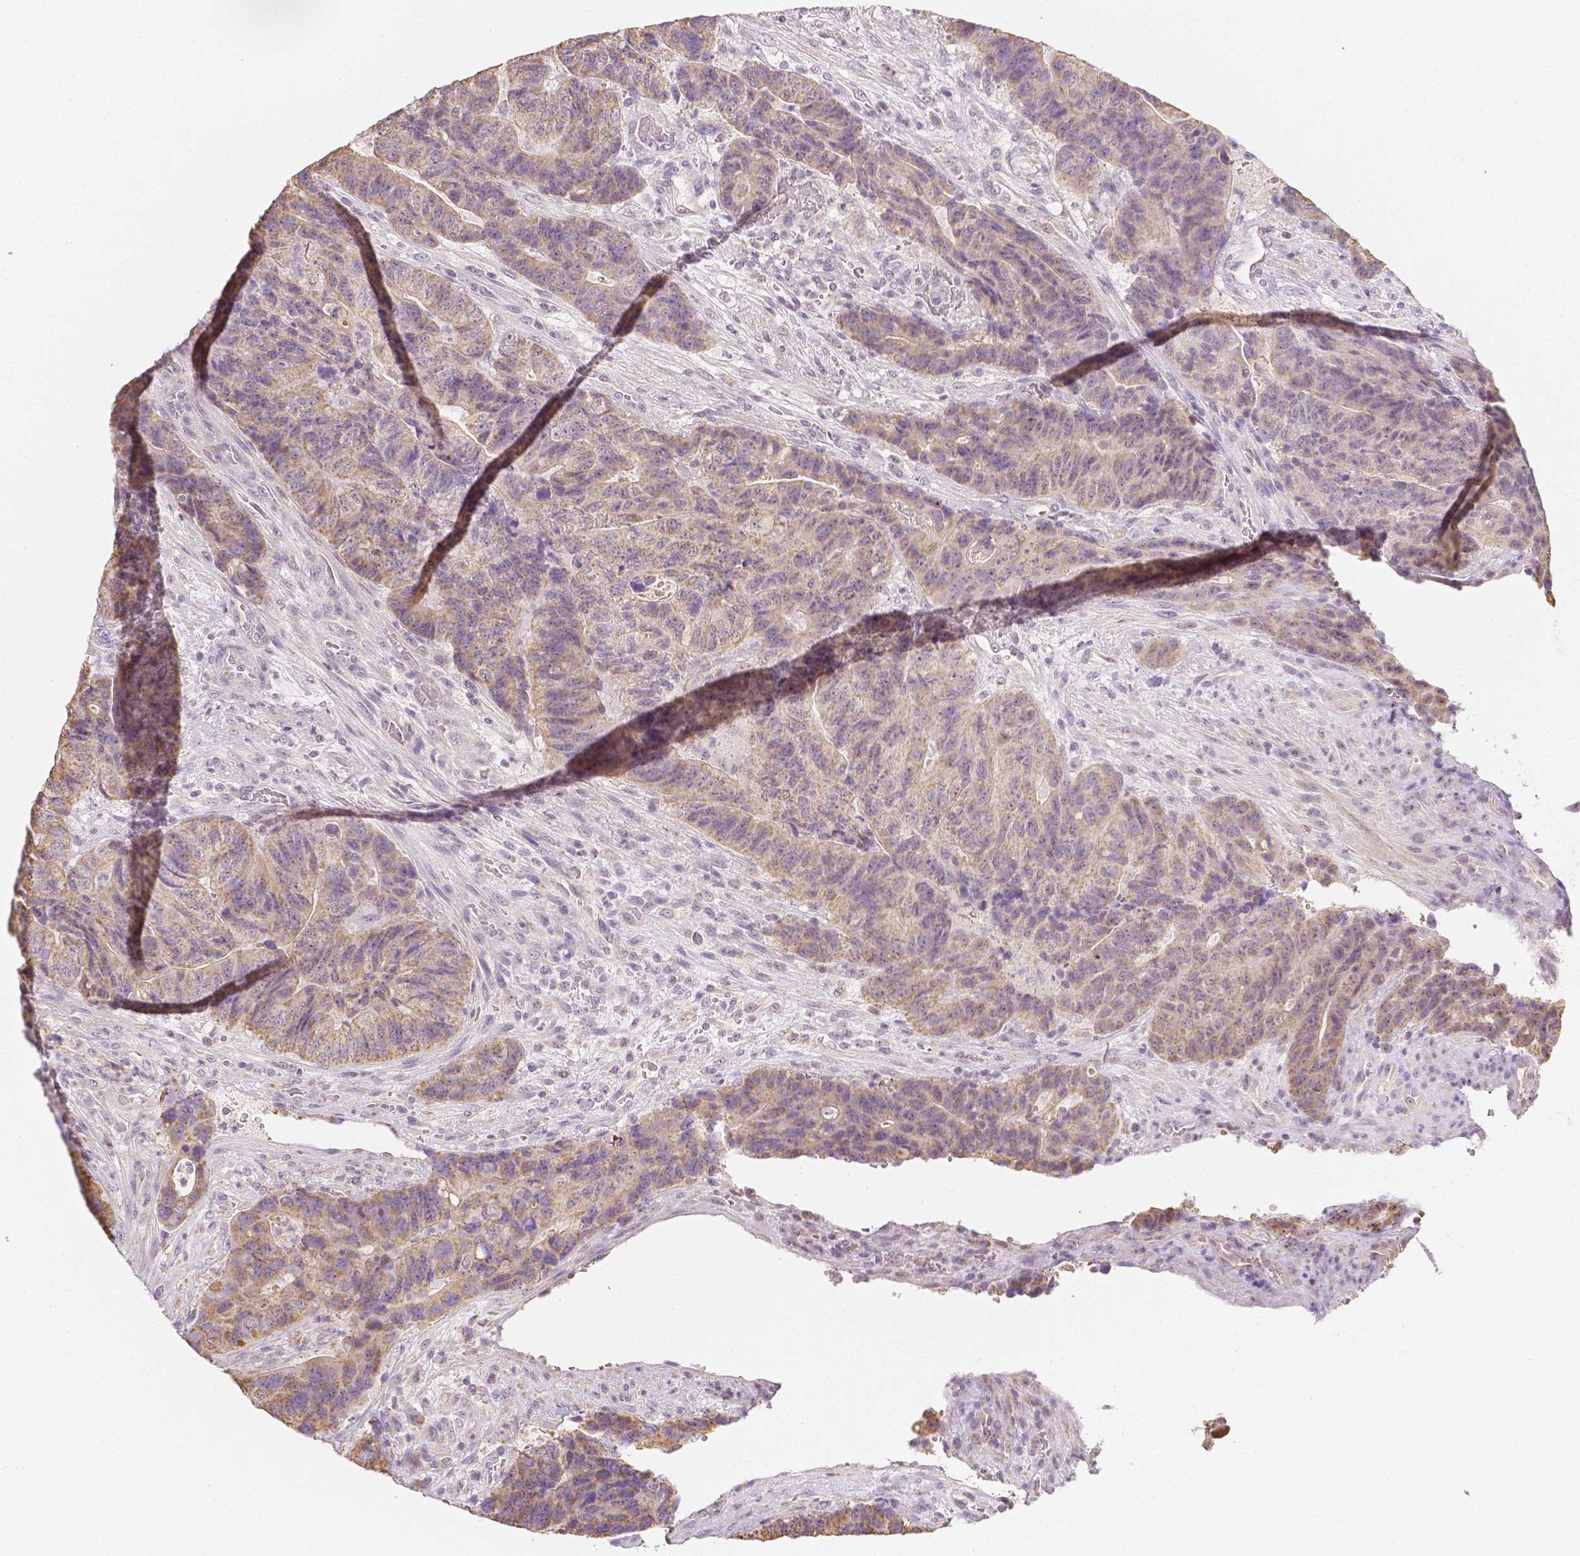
{"staining": {"intensity": "moderate", "quantity": ">75%", "location": "cytoplasmic/membranous"}, "tissue": "colorectal cancer", "cell_type": "Tumor cells", "image_type": "cancer", "snomed": [{"axis": "morphology", "description": "Normal tissue, NOS"}, {"axis": "morphology", "description": "Adenocarcinoma, NOS"}, {"axis": "topography", "description": "Colon"}], "caption": "Protein expression analysis of human adenocarcinoma (colorectal) reveals moderate cytoplasmic/membranous expression in about >75% of tumor cells. The protein of interest is stained brown, and the nuclei are stained in blue (DAB IHC with brightfield microscopy, high magnification).", "gene": "NVL", "patient": {"sex": "female", "age": 48}}